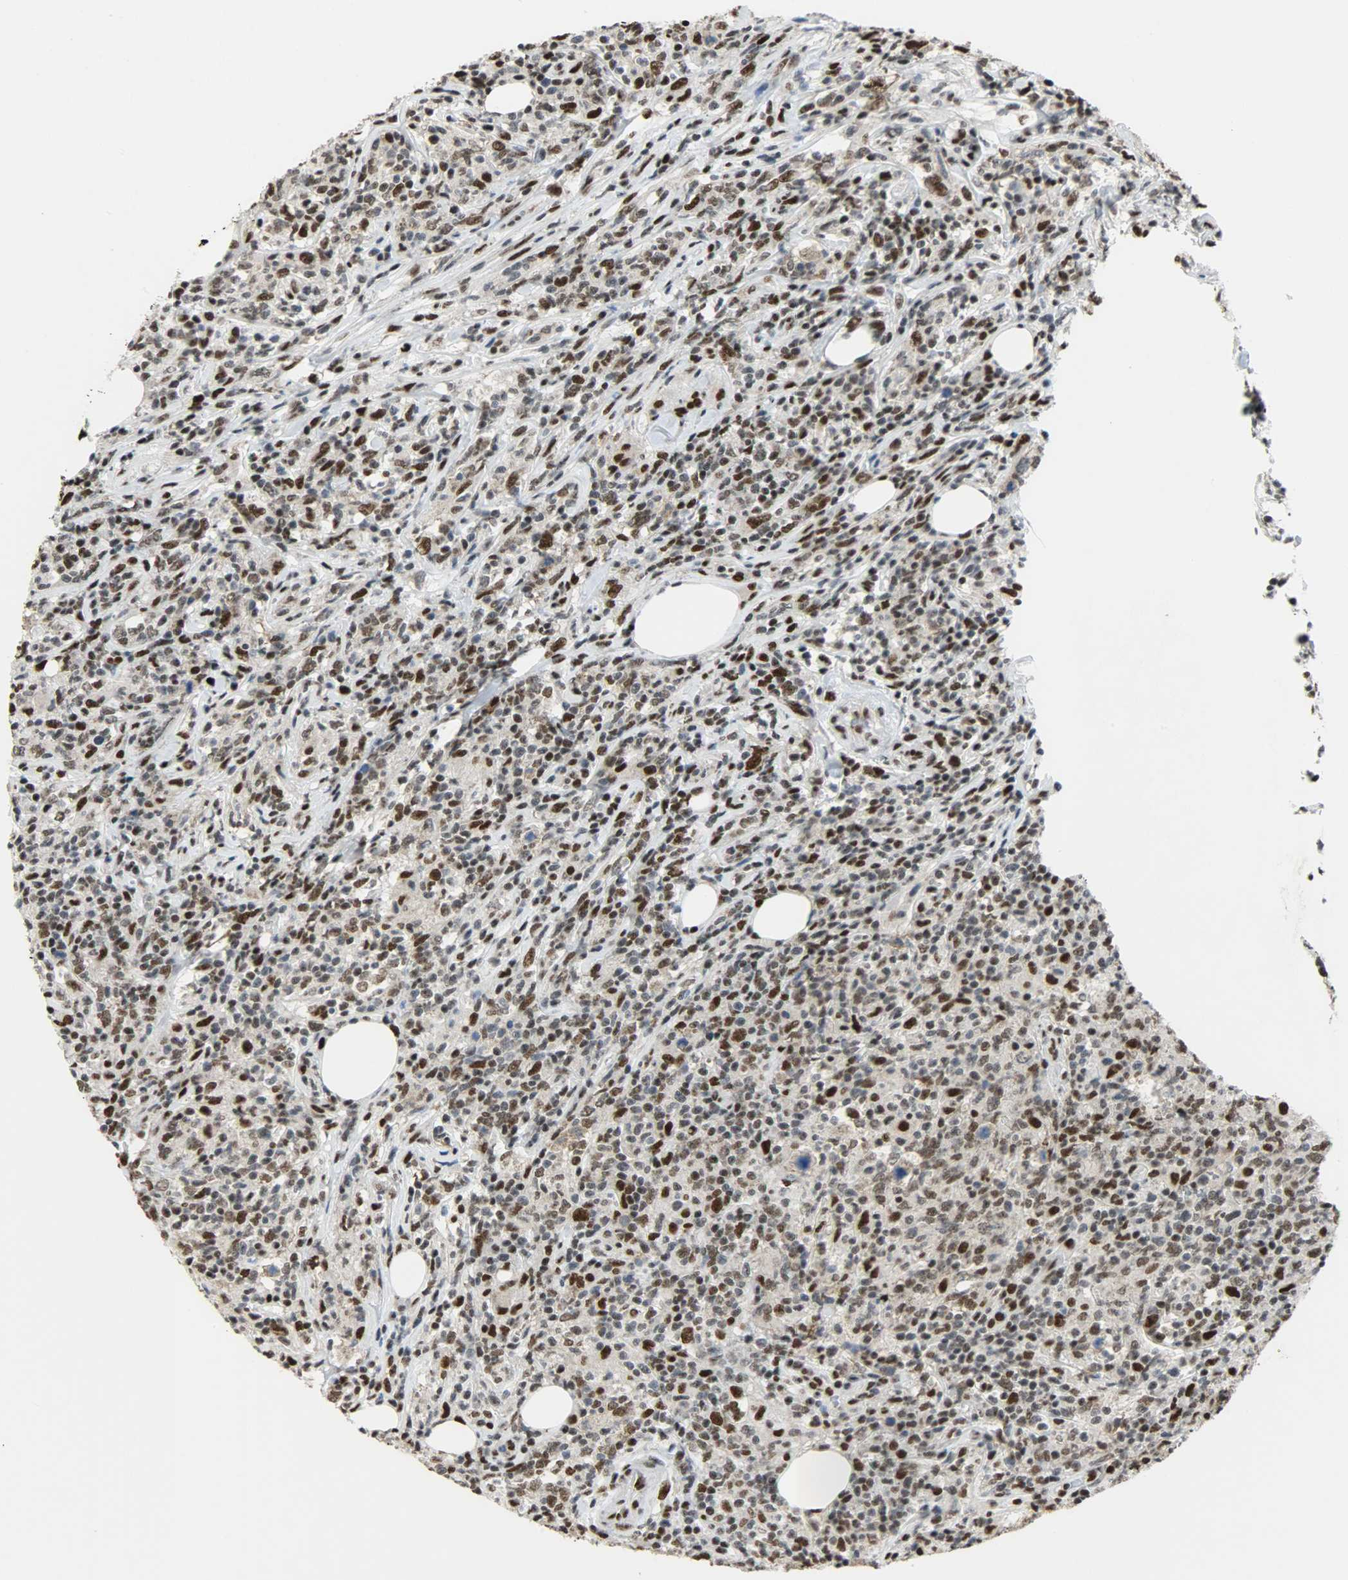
{"staining": {"intensity": "strong", "quantity": "25%-75%", "location": "cytoplasmic/membranous,nuclear"}, "tissue": "lymphoma", "cell_type": "Tumor cells", "image_type": "cancer", "snomed": [{"axis": "morphology", "description": "Malignant lymphoma, non-Hodgkin's type, High grade"}, {"axis": "topography", "description": "Lymph node"}], "caption": "About 25%-75% of tumor cells in human high-grade malignant lymphoma, non-Hodgkin's type demonstrate strong cytoplasmic/membranous and nuclear protein positivity as visualized by brown immunohistochemical staining.", "gene": "SSB", "patient": {"sex": "female", "age": 84}}